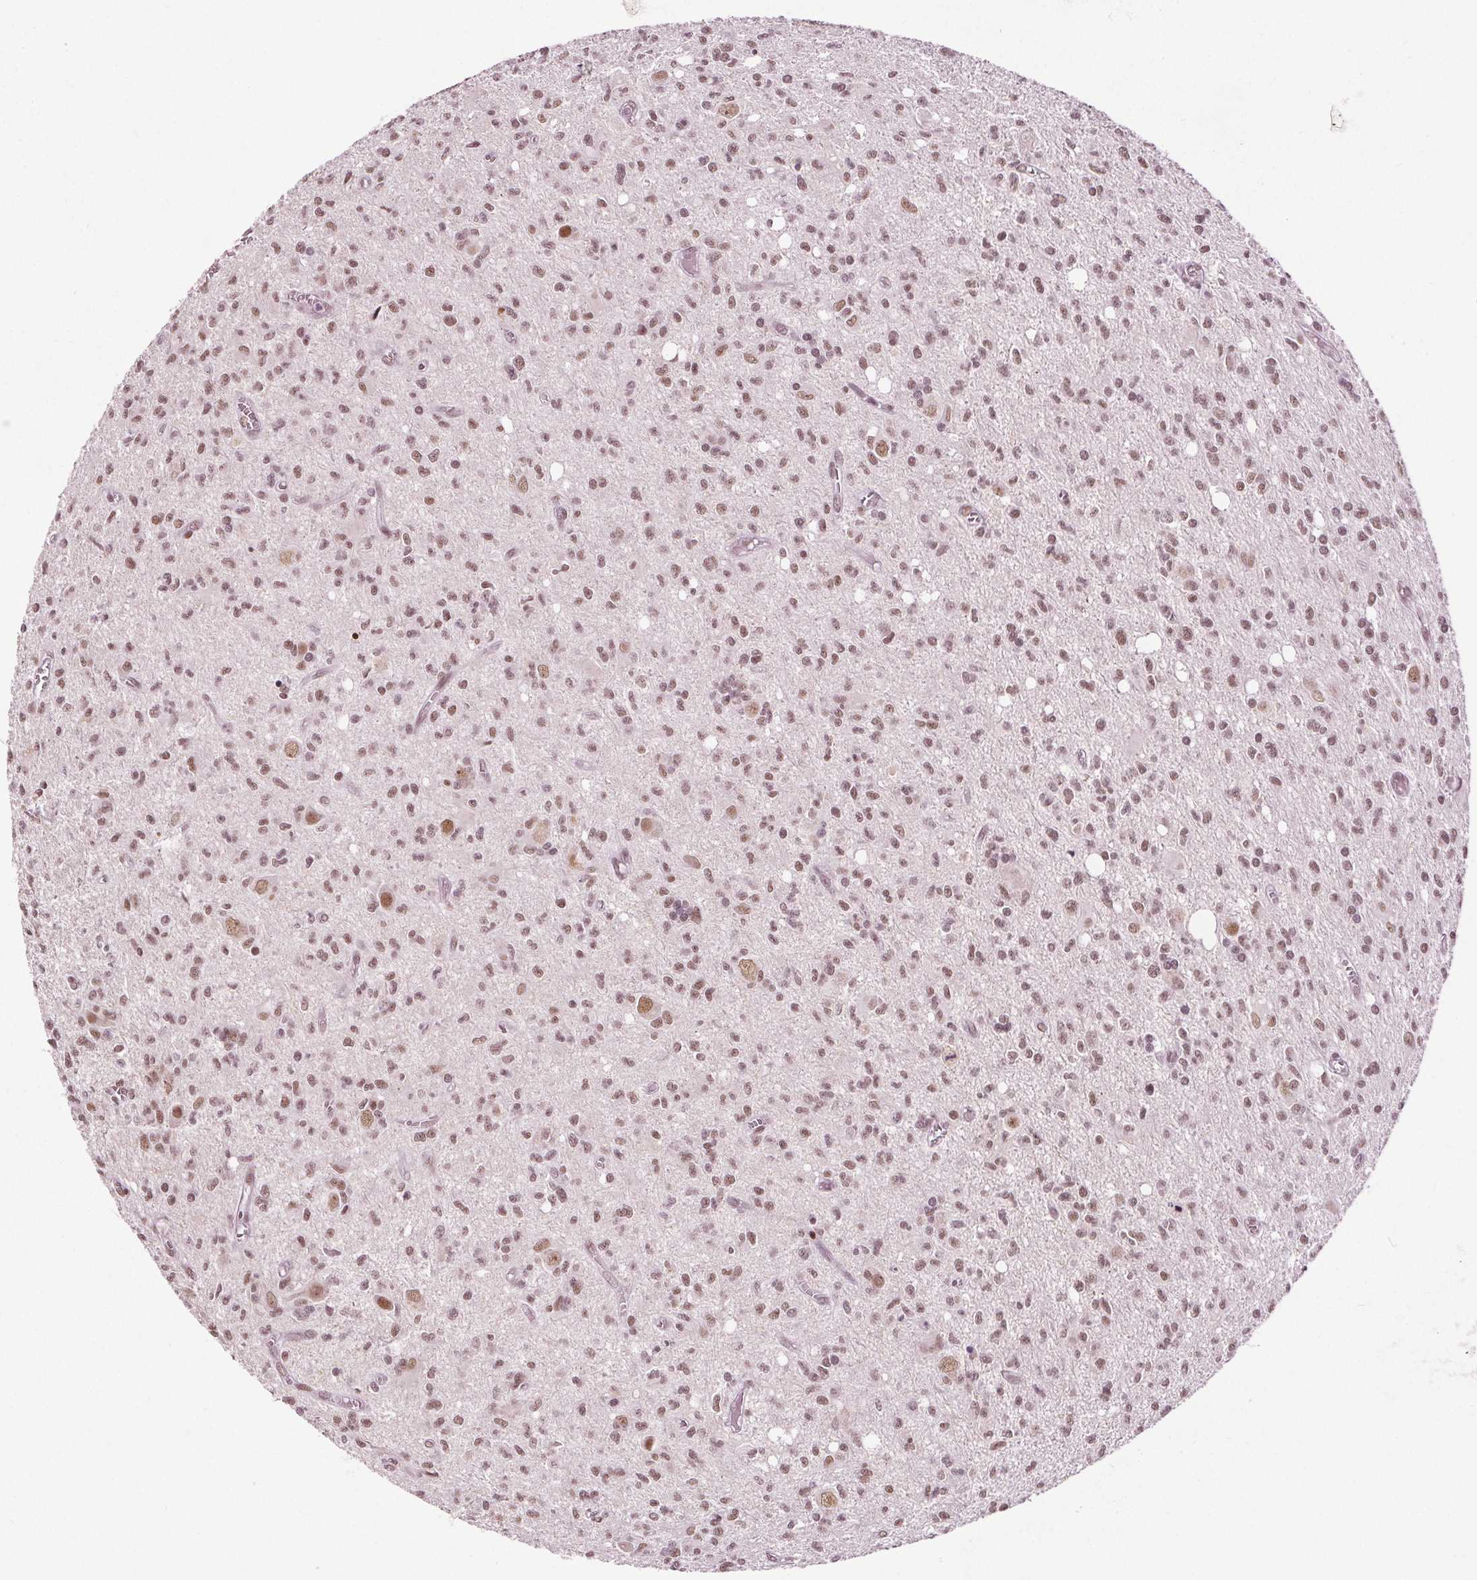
{"staining": {"intensity": "moderate", "quantity": ">75%", "location": "nuclear"}, "tissue": "glioma", "cell_type": "Tumor cells", "image_type": "cancer", "snomed": [{"axis": "morphology", "description": "Glioma, malignant, Low grade"}, {"axis": "topography", "description": "Brain"}], "caption": "Moderate nuclear positivity for a protein is seen in approximately >75% of tumor cells of malignant glioma (low-grade) using immunohistochemistry.", "gene": "IWS1", "patient": {"sex": "male", "age": 64}}